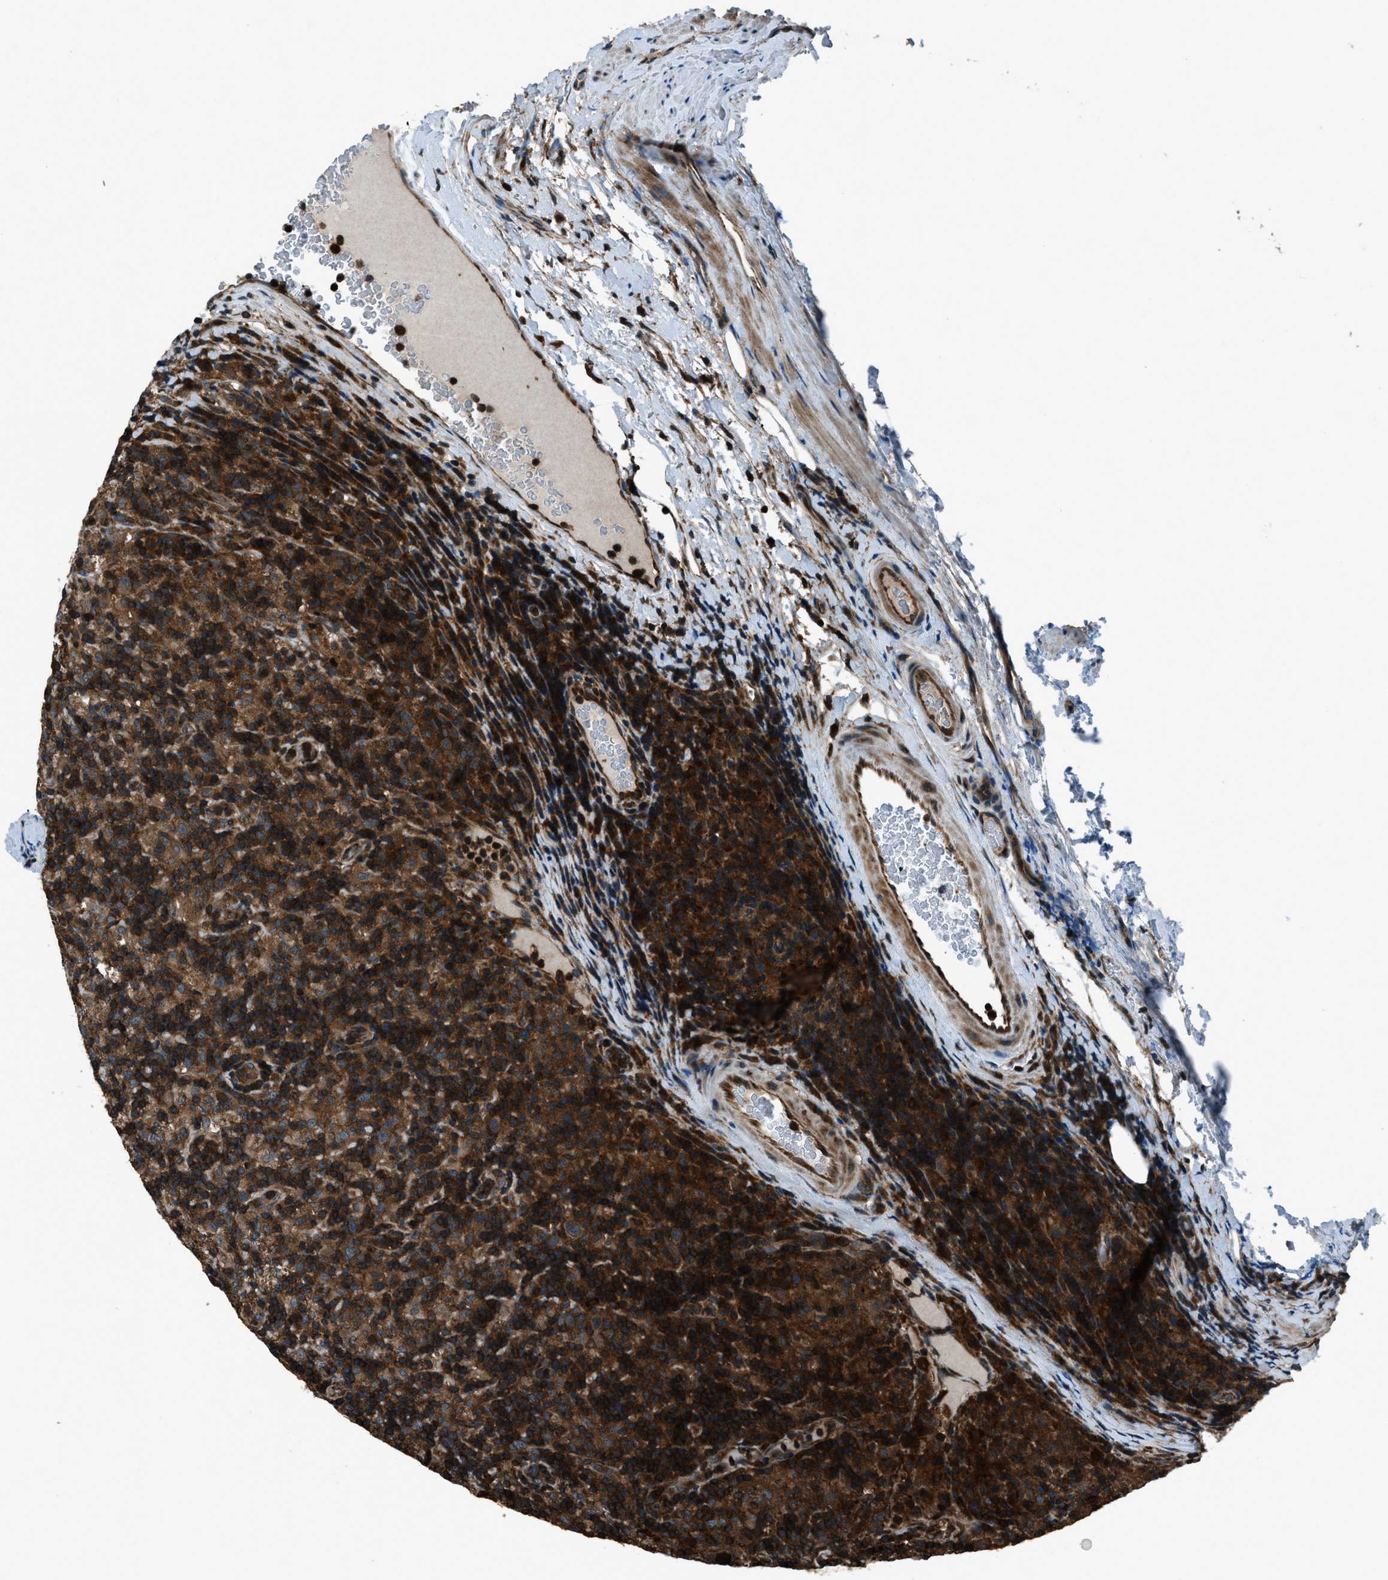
{"staining": {"intensity": "moderate", "quantity": ">75%", "location": "cytoplasmic/membranous"}, "tissue": "lymphoma", "cell_type": "Tumor cells", "image_type": "cancer", "snomed": [{"axis": "morphology", "description": "Hodgkin's disease, NOS"}, {"axis": "topography", "description": "Lymph node"}], "caption": "Tumor cells show moderate cytoplasmic/membranous staining in approximately >75% of cells in Hodgkin's disease.", "gene": "SNX30", "patient": {"sex": "male", "age": 70}}